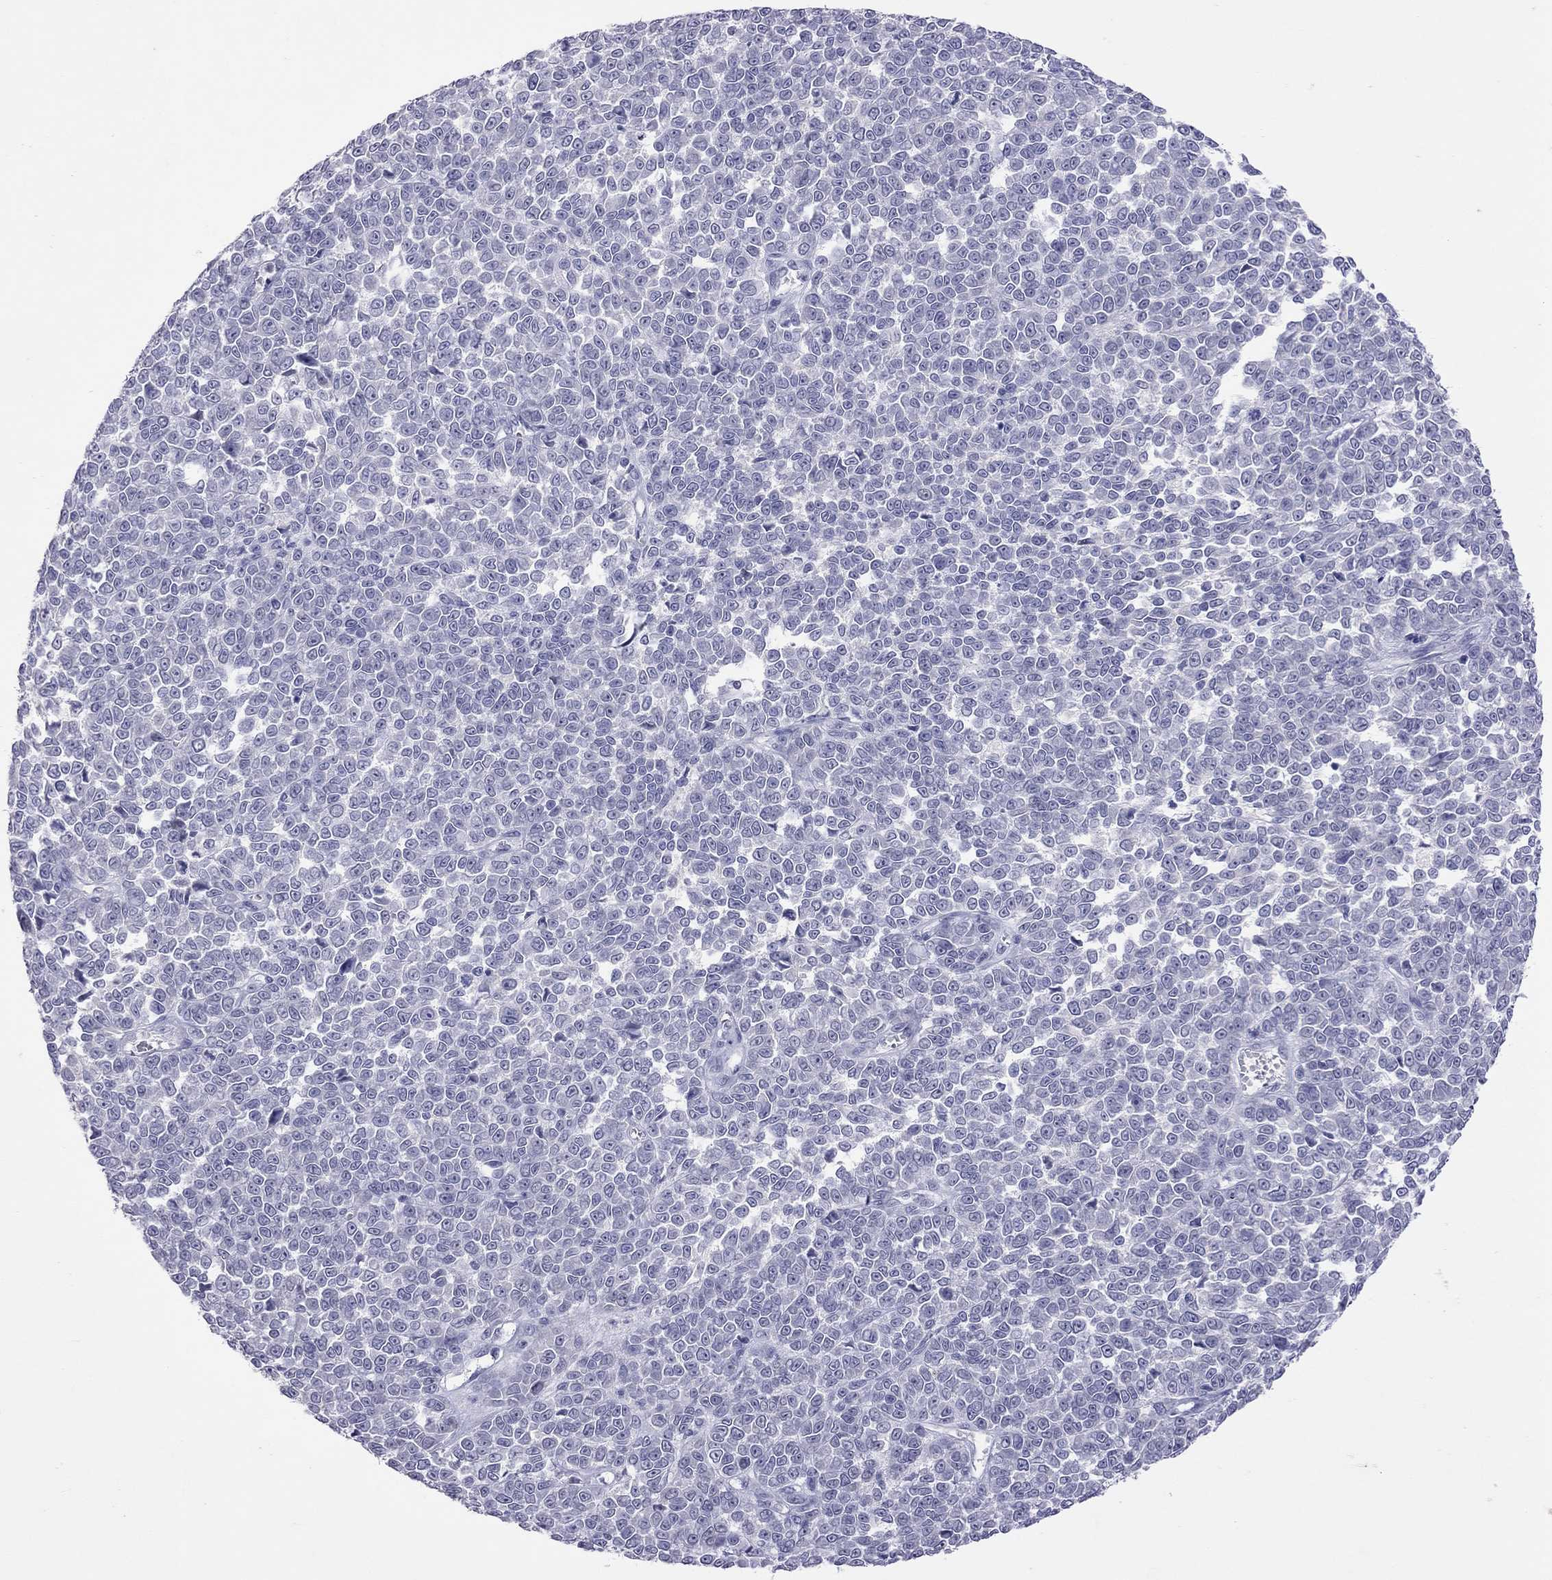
{"staining": {"intensity": "negative", "quantity": "none", "location": "none"}, "tissue": "melanoma", "cell_type": "Tumor cells", "image_type": "cancer", "snomed": [{"axis": "morphology", "description": "Malignant melanoma, NOS"}, {"axis": "topography", "description": "Skin"}], "caption": "DAB immunohistochemical staining of human malignant melanoma displays no significant staining in tumor cells.", "gene": "SLAMF1", "patient": {"sex": "female", "age": 95}}